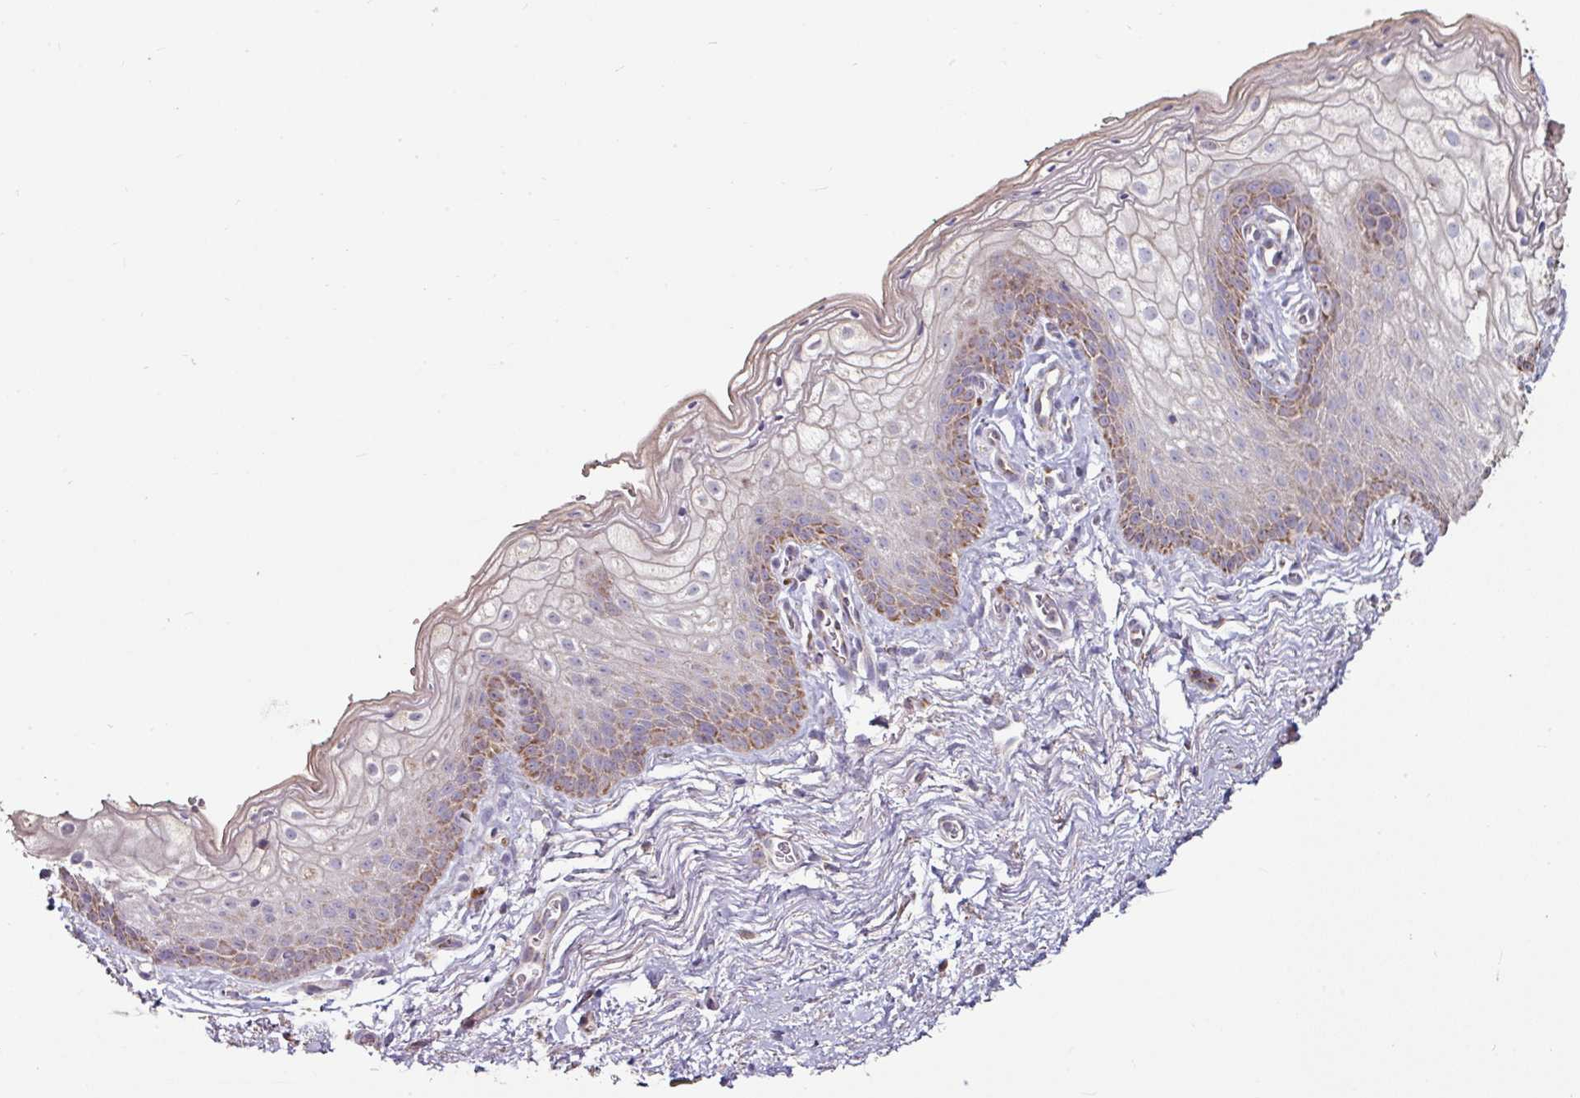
{"staining": {"intensity": "moderate", "quantity": "<25%", "location": "cytoplasmic/membranous"}, "tissue": "vagina", "cell_type": "Squamous epithelial cells", "image_type": "normal", "snomed": [{"axis": "morphology", "description": "Normal tissue, NOS"}, {"axis": "topography", "description": "Vulva"}, {"axis": "topography", "description": "Vagina"}, {"axis": "topography", "description": "Peripheral nerve tissue"}], "caption": "This photomicrograph reveals benign vagina stained with immunohistochemistry (IHC) to label a protein in brown. The cytoplasmic/membranous of squamous epithelial cells show moderate positivity for the protein. Nuclei are counter-stained blue.", "gene": "OR2D3", "patient": {"sex": "female", "age": 66}}